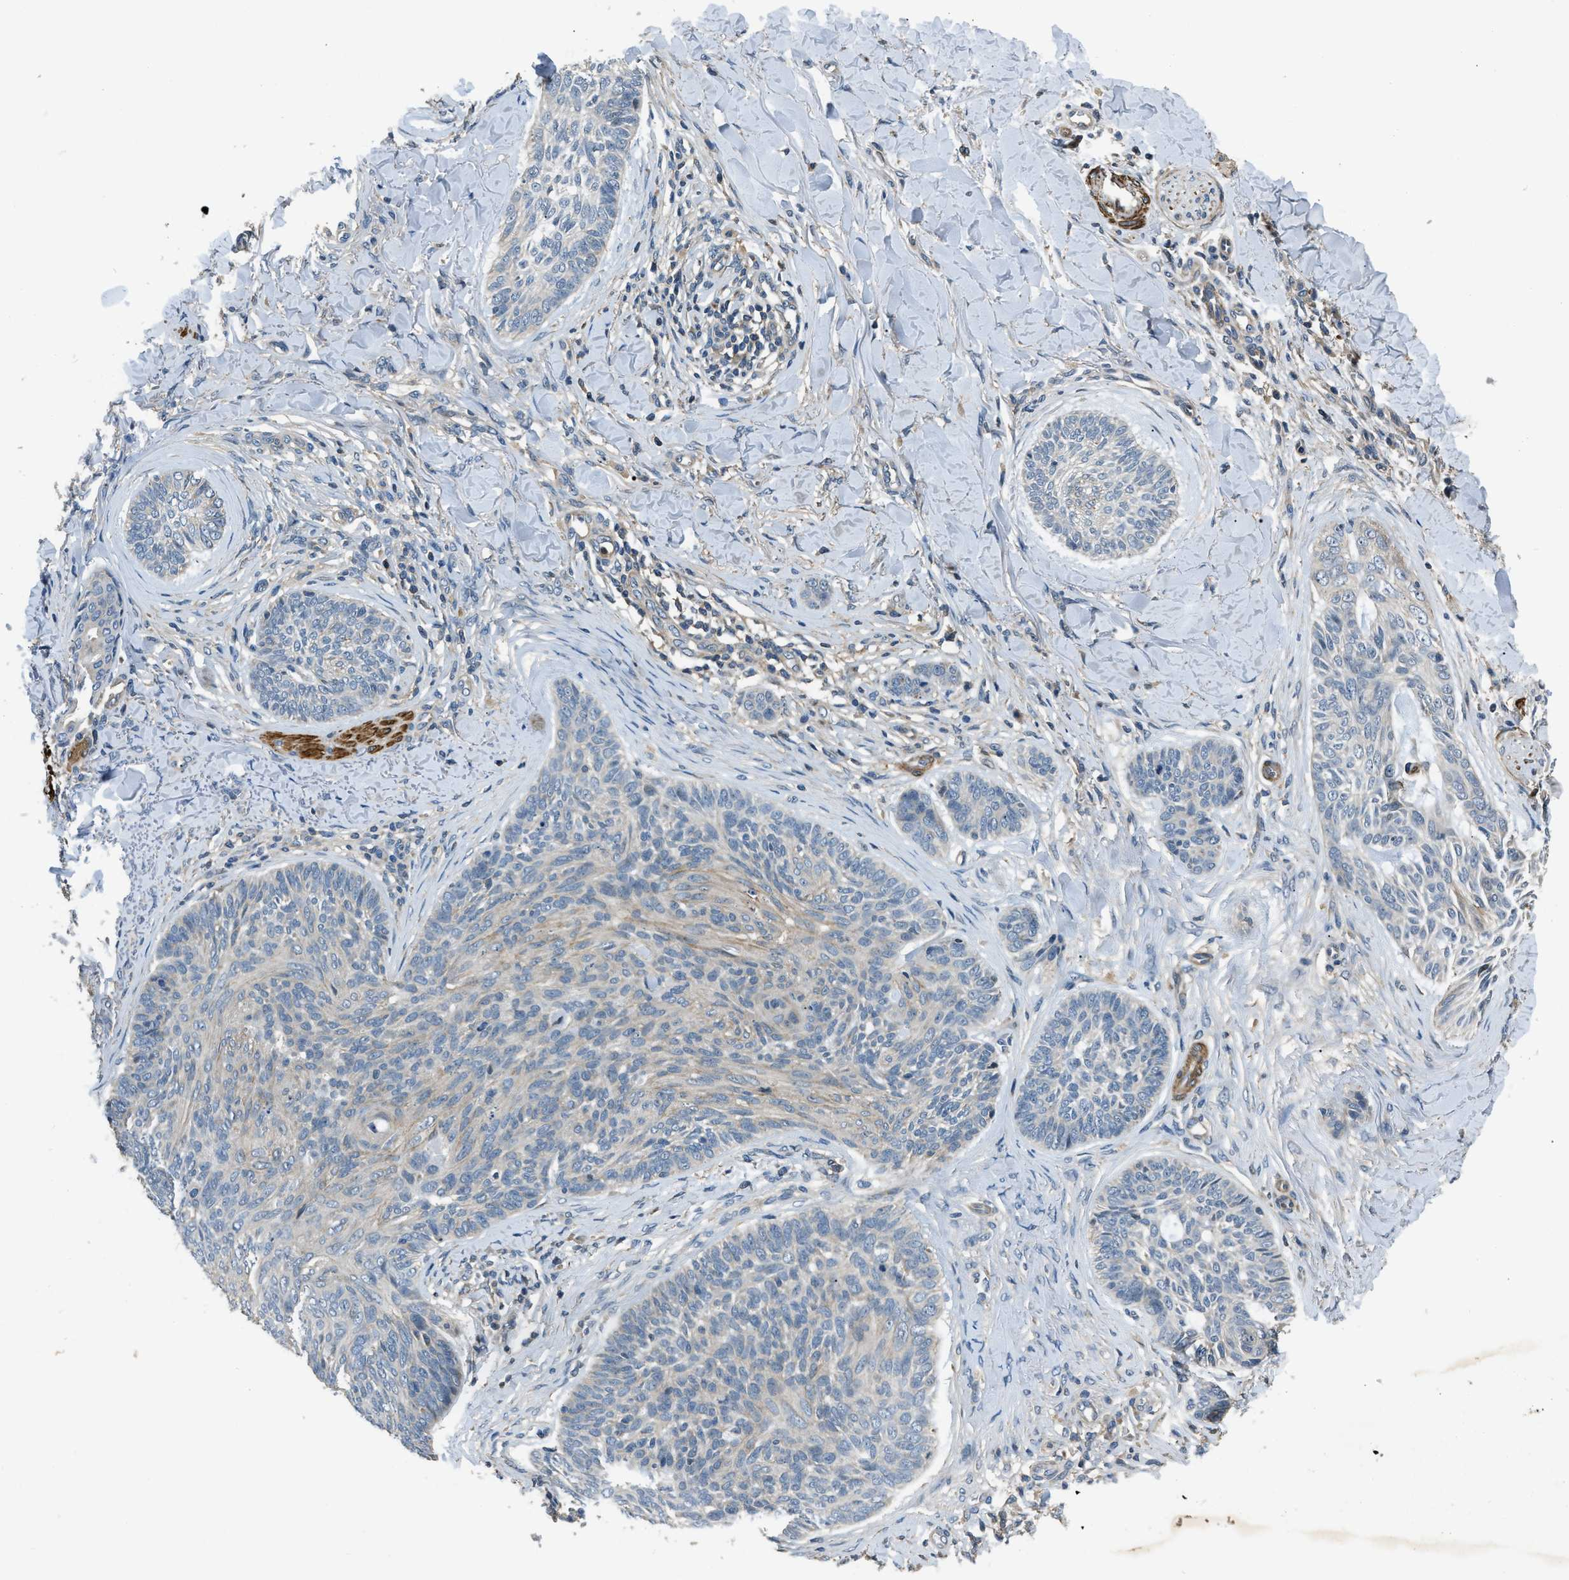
{"staining": {"intensity": "weak", "quantity": "<25%", "location": "cytoplasmic/membranous"}, "tissue": "skin cancer", "cell_type": "Tumor cells", "image_type": "cancer", "snomed": [{"axis": "morphology", "description": "Basal cell carcinoma"}, {"axis": "topography", "description": "Skin"}], "caption": "Protein analysis of basal cell carcinoma (skin) displays no significant staining in tumor cells.", "gene": "NUDCD3", "patient": {"sex": "male", "age": 43}}